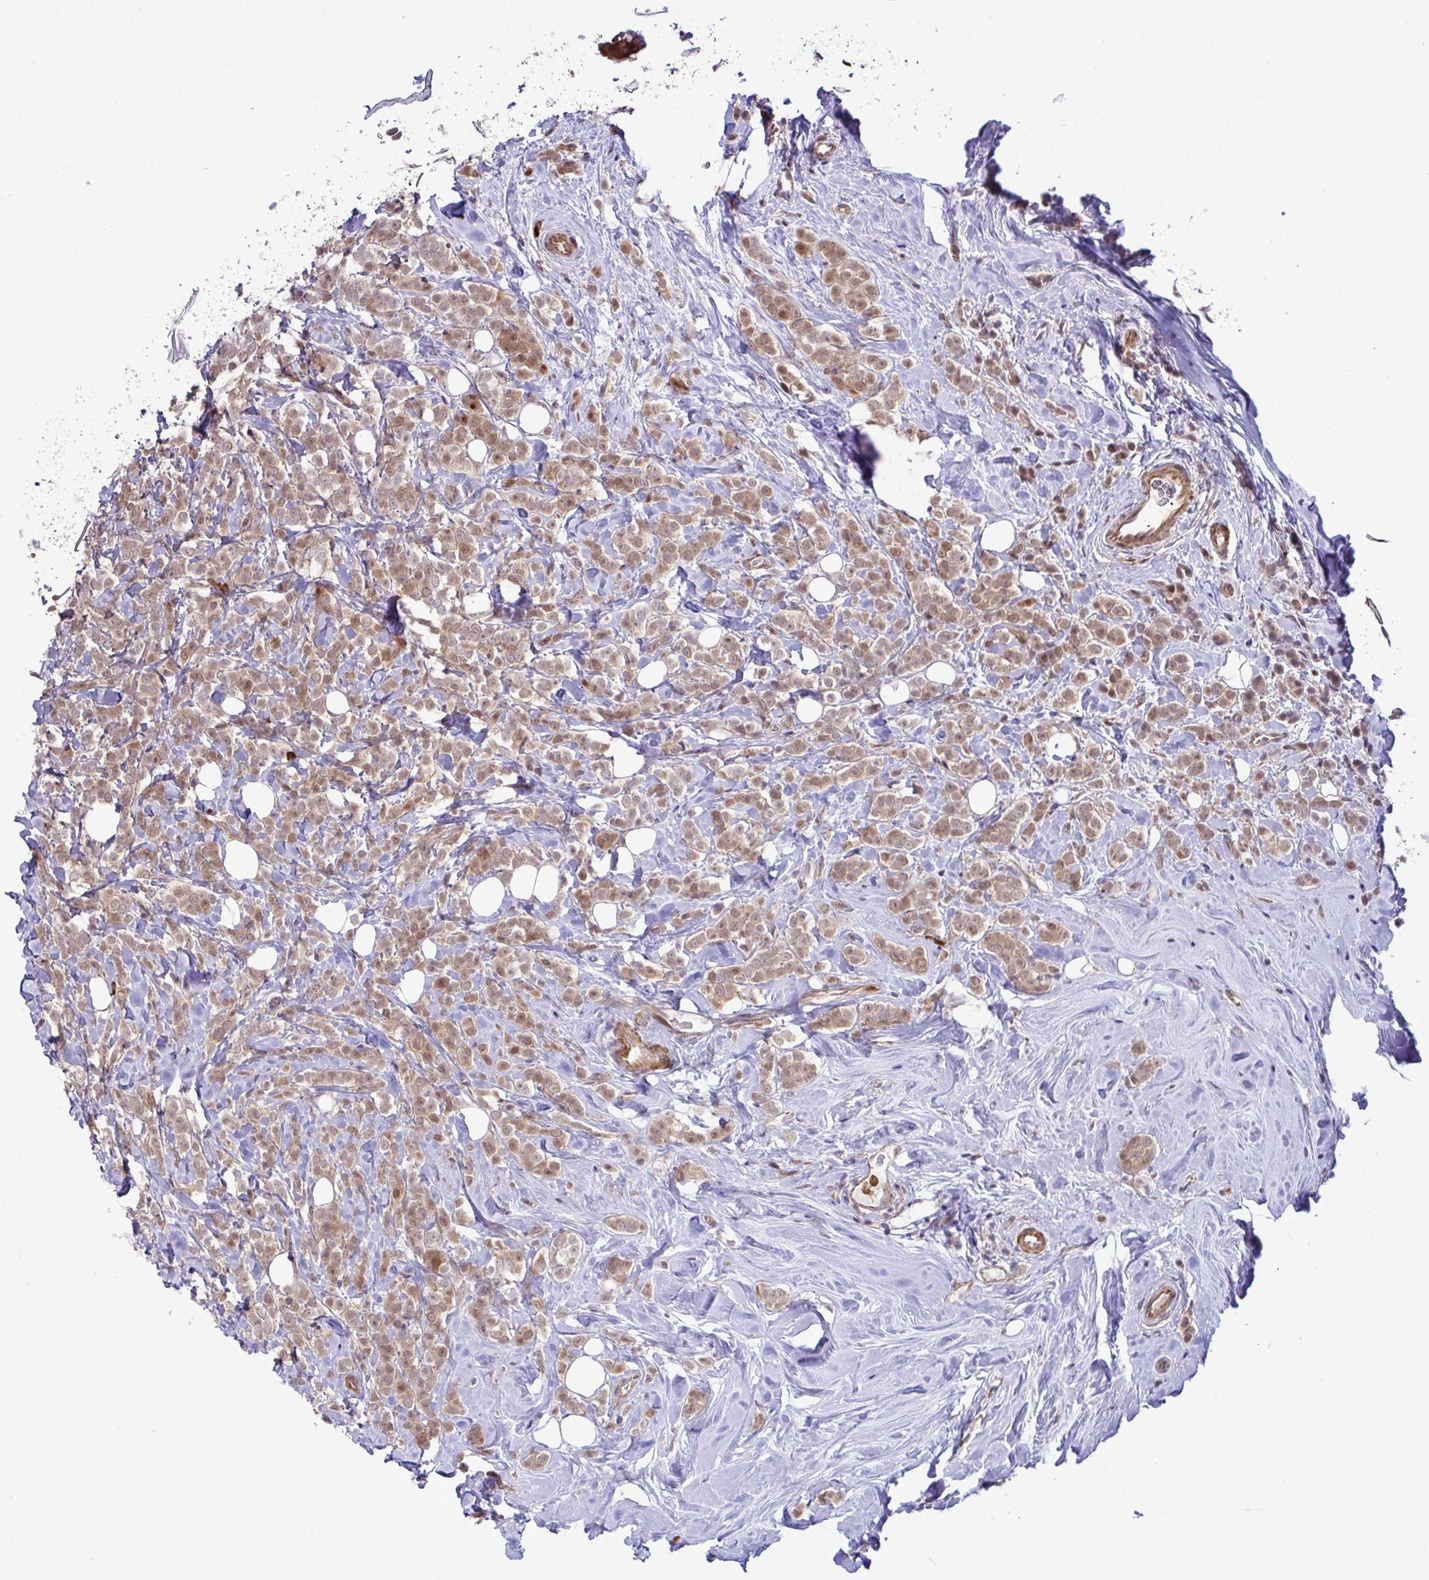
{"staining": {"intensity": "moderate", "quantity": ">75%", "location": "cytoplasmic/membranous,nuclear"}, "tissue": "breast cancer", "cell_type": "Tumor cells", "image_type": "cancer", "snomed": [{"axis": "morphology", "description": "Lobular carcinoma"}, {"axis": "topography", "description": "Breast"}], "caption": "Protein staining by immunohistochemistry (IHC) shows moderate cytoplasmic/membranous and nuclear staining in approximately >75% of tumor cells in lobular carcinoma (breast).", "gene": "CMPK1", "patient": {"sex": "female", "age": 49}}